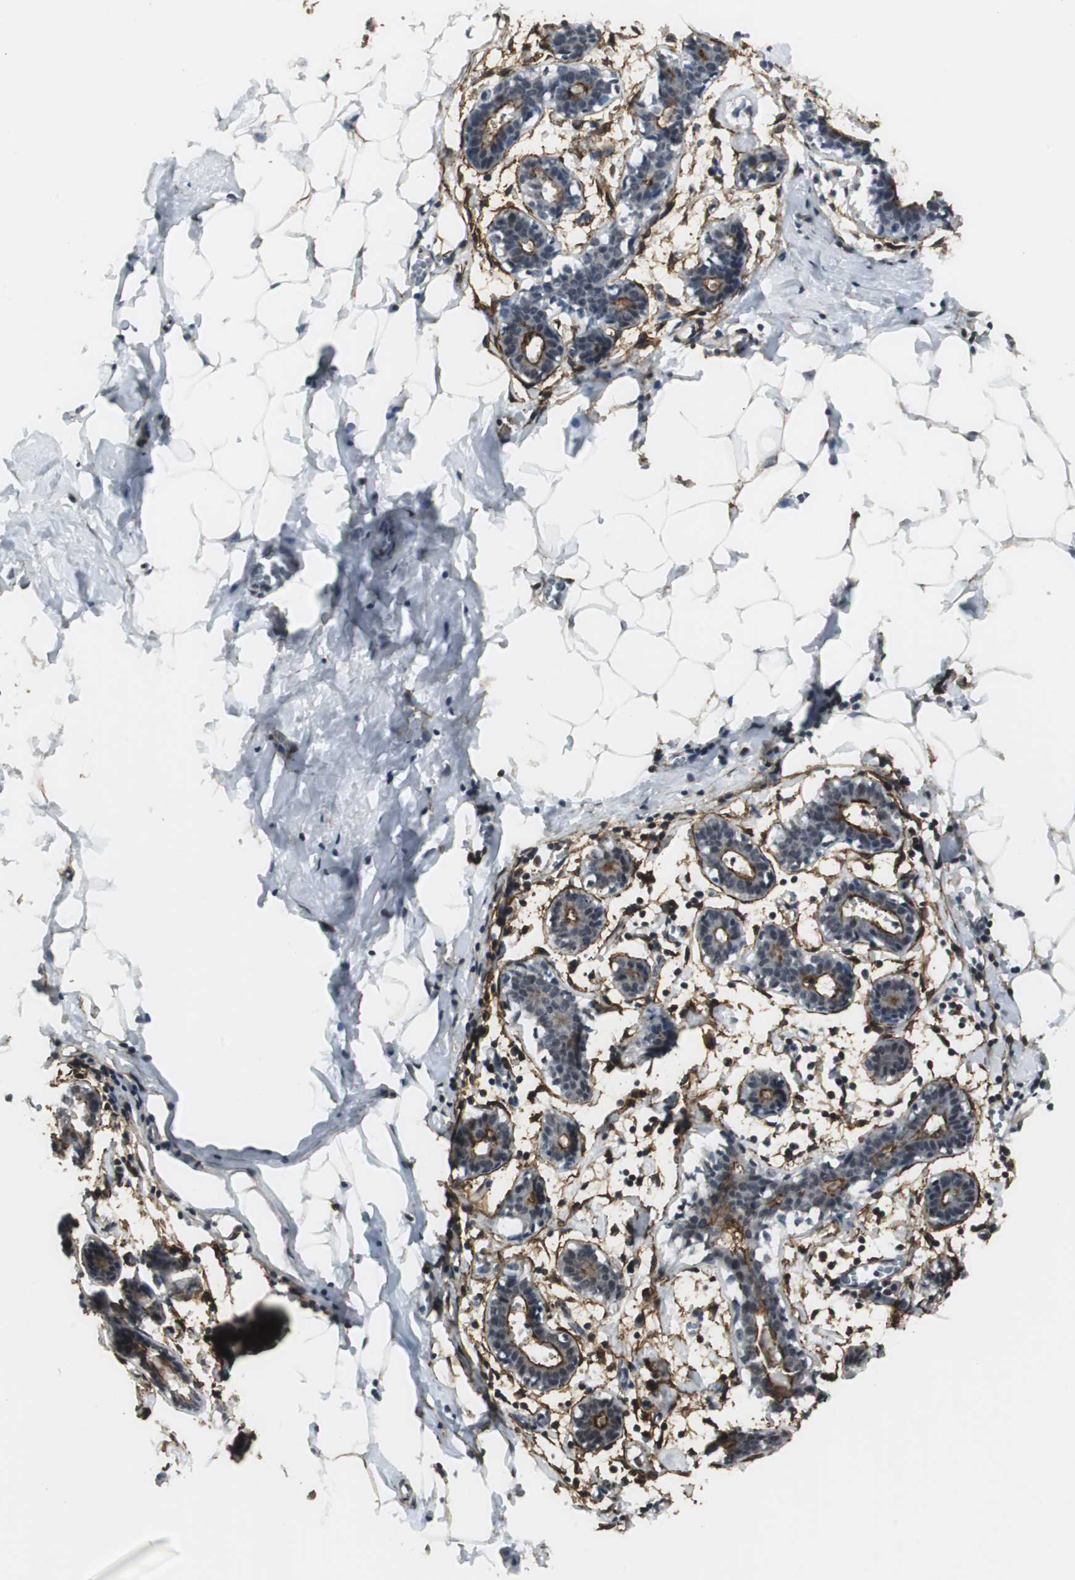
{"staining": {"intensity": "negative", "quantity": "none", "location": "none"}, "tissue": "breast", "cell_type": "Adipocytes", "image_type": "normal", "snomed": [{"axis": "morphology", "description": "Normal tissue, NOS"}, {"axis": "topography", "description": "Breast"}], "caption": "An immunohistochemistry image of benign breast is shown. There is no staining in adipocytes of breast.", "gene": "MKX", "patient": {"sex": "female", "age": 27}}